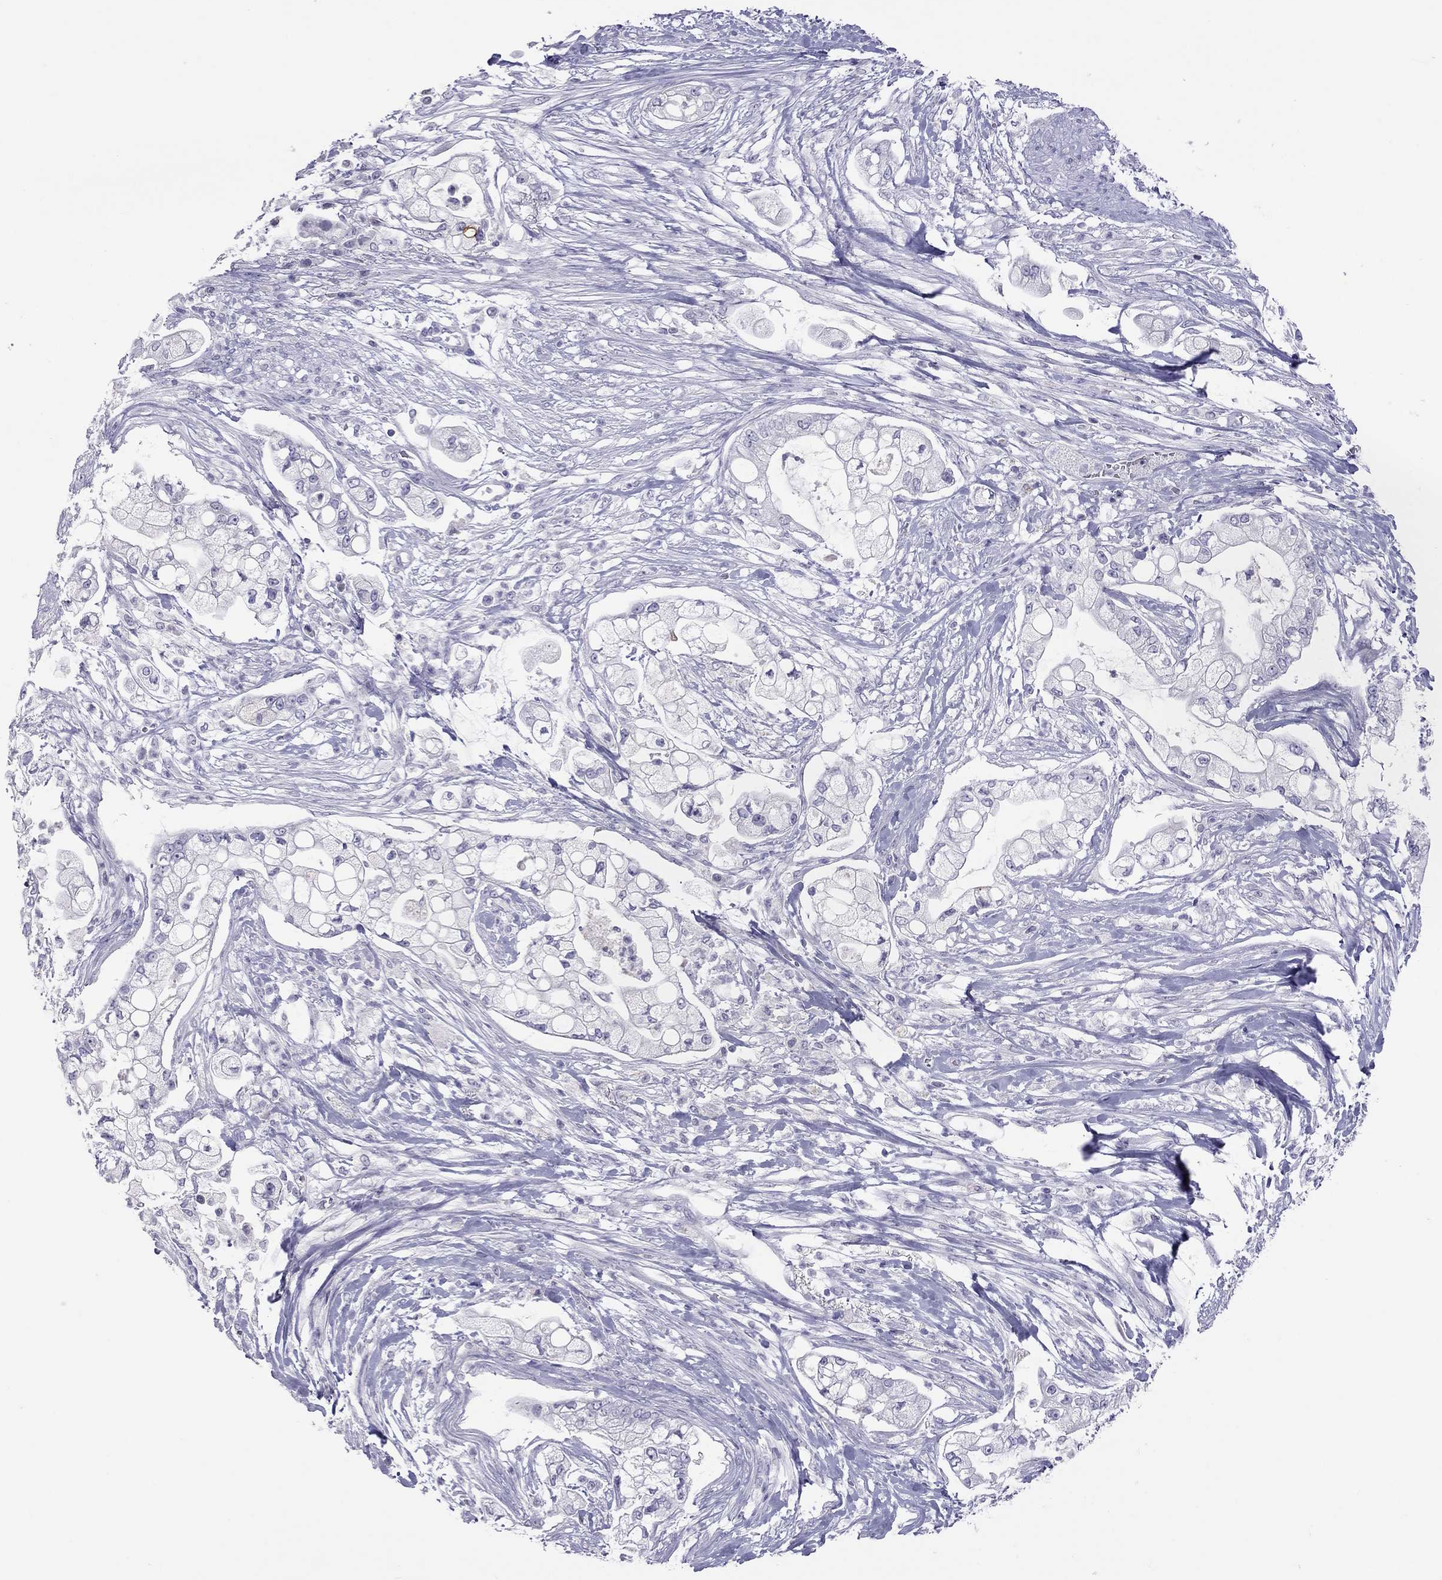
{"staining": {"intensity": "negative", "quantity": "none", "location": "none"}, "tissue": "pancreatic cancer", "cell_type": "Tumor cells", "image_type": "cancer", "snomed": [{"axis": "morphology", "description": "Adenocarcinoma, NOS"}, {"axis": "topography", "description": "Pancreas"}], "caption": "Pancreatic cancer (adenocarcinoma) was stained to show a protein in brown. There is no significant staining in tumor cells.", "gene": "MUC16", "patient": {"sex": "female", "age": 69}}